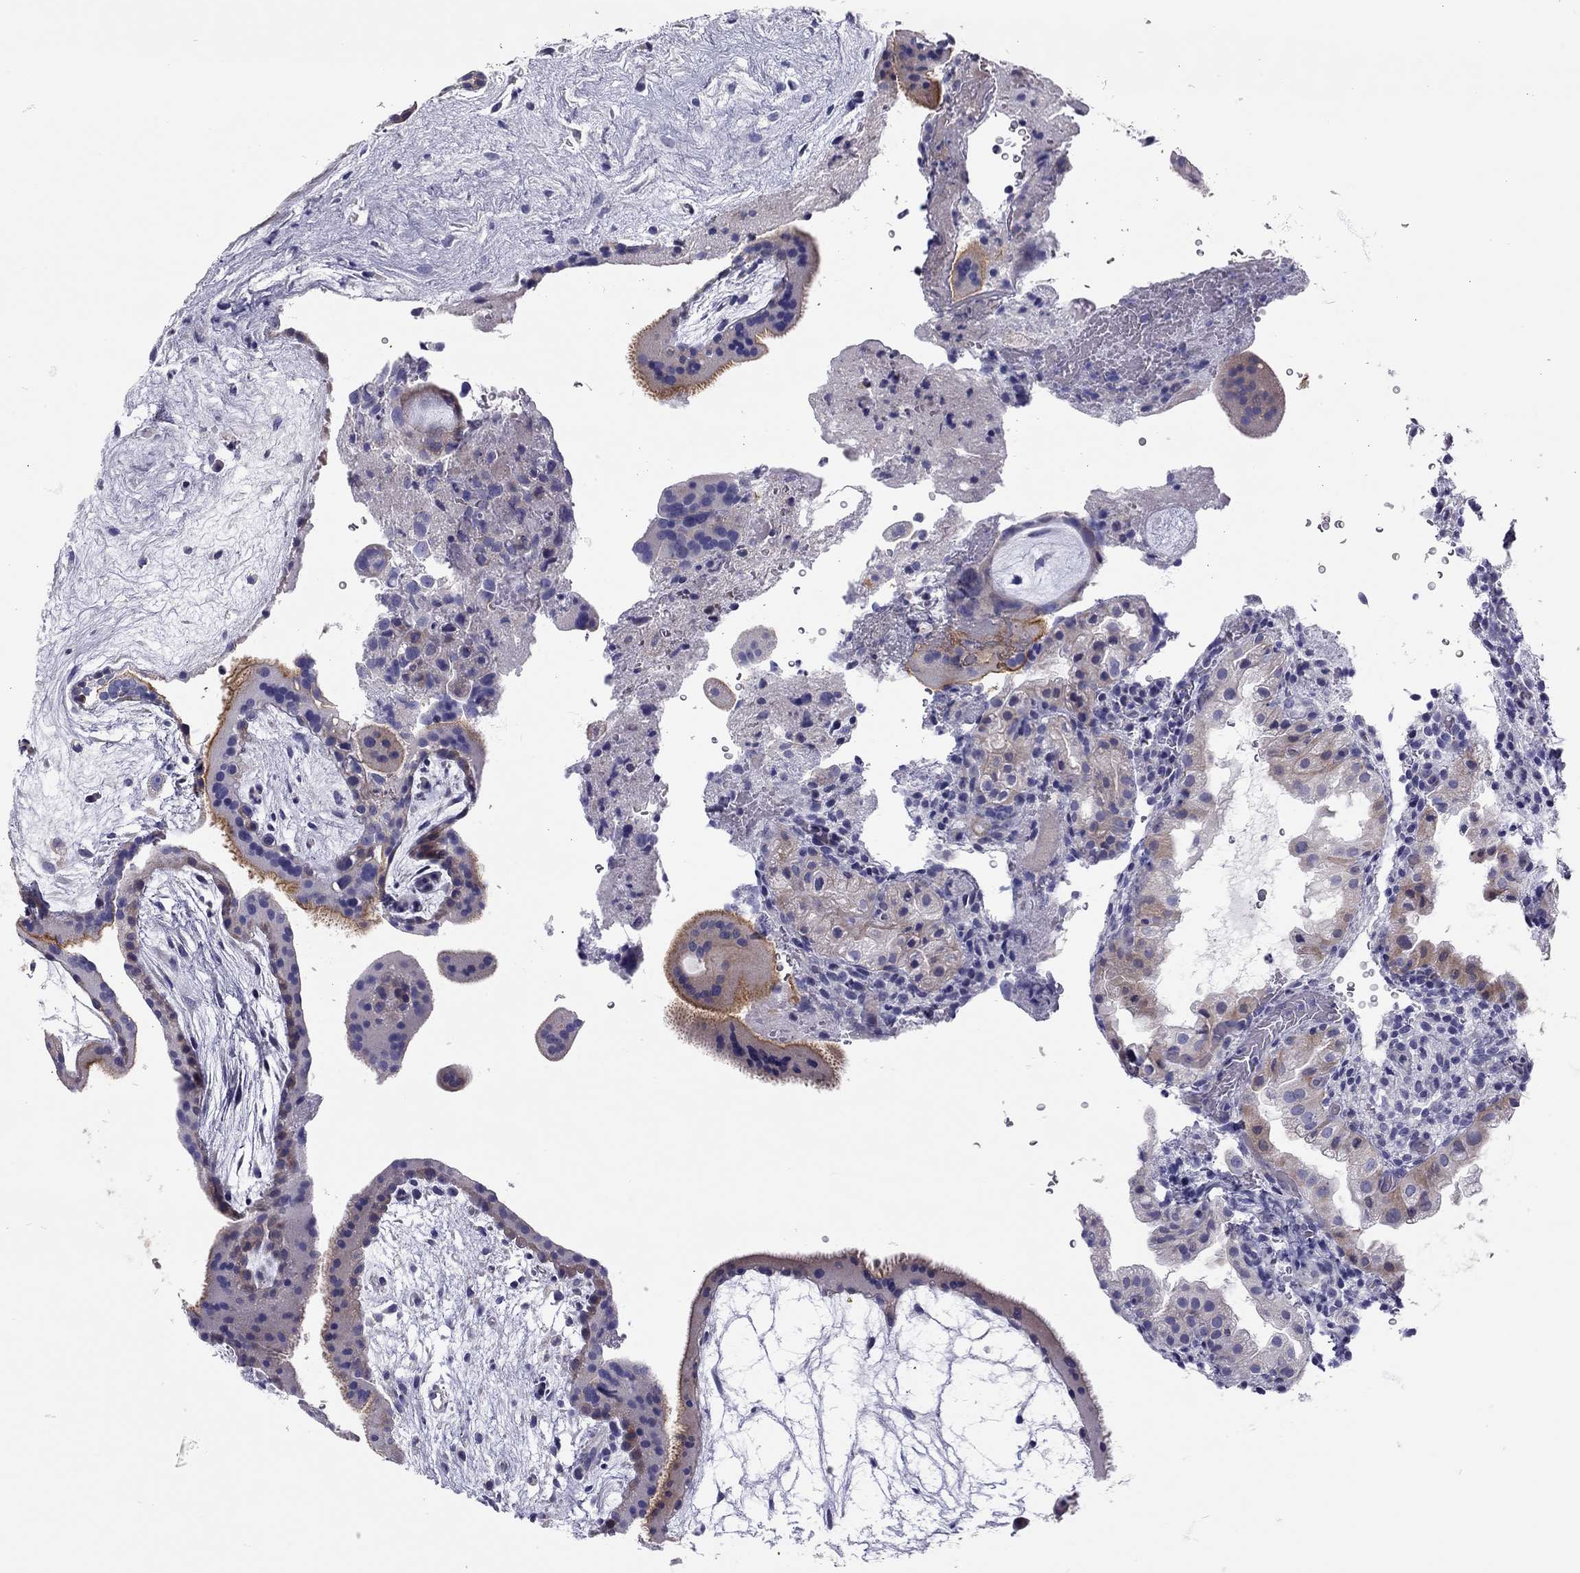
{"staining": {"intensity": "moderate", "quantity": "<25%", "location": "cytoplasmic/membranous"}, "tissue": "placenta", "cell_type": "Trophoblastic cells", "image_type": "normal", "snomed": [{"axis": "morphology", "description": "Normal tissue, NOS"}, {"axis": "topography", "description": "Placenta"}], "caption": "Immunohistochemical staining of normal placenta shows low levels of moderate cytoplasmic/membranous staining in approximately <25% of trophoblastic cells. (DAB (3,3'-diaminobenzidine) IHC, brown staining for protein, blue staining for nuclei).", "gene": "SCARB1", "patient": {"sex": "female", "age": 19}}